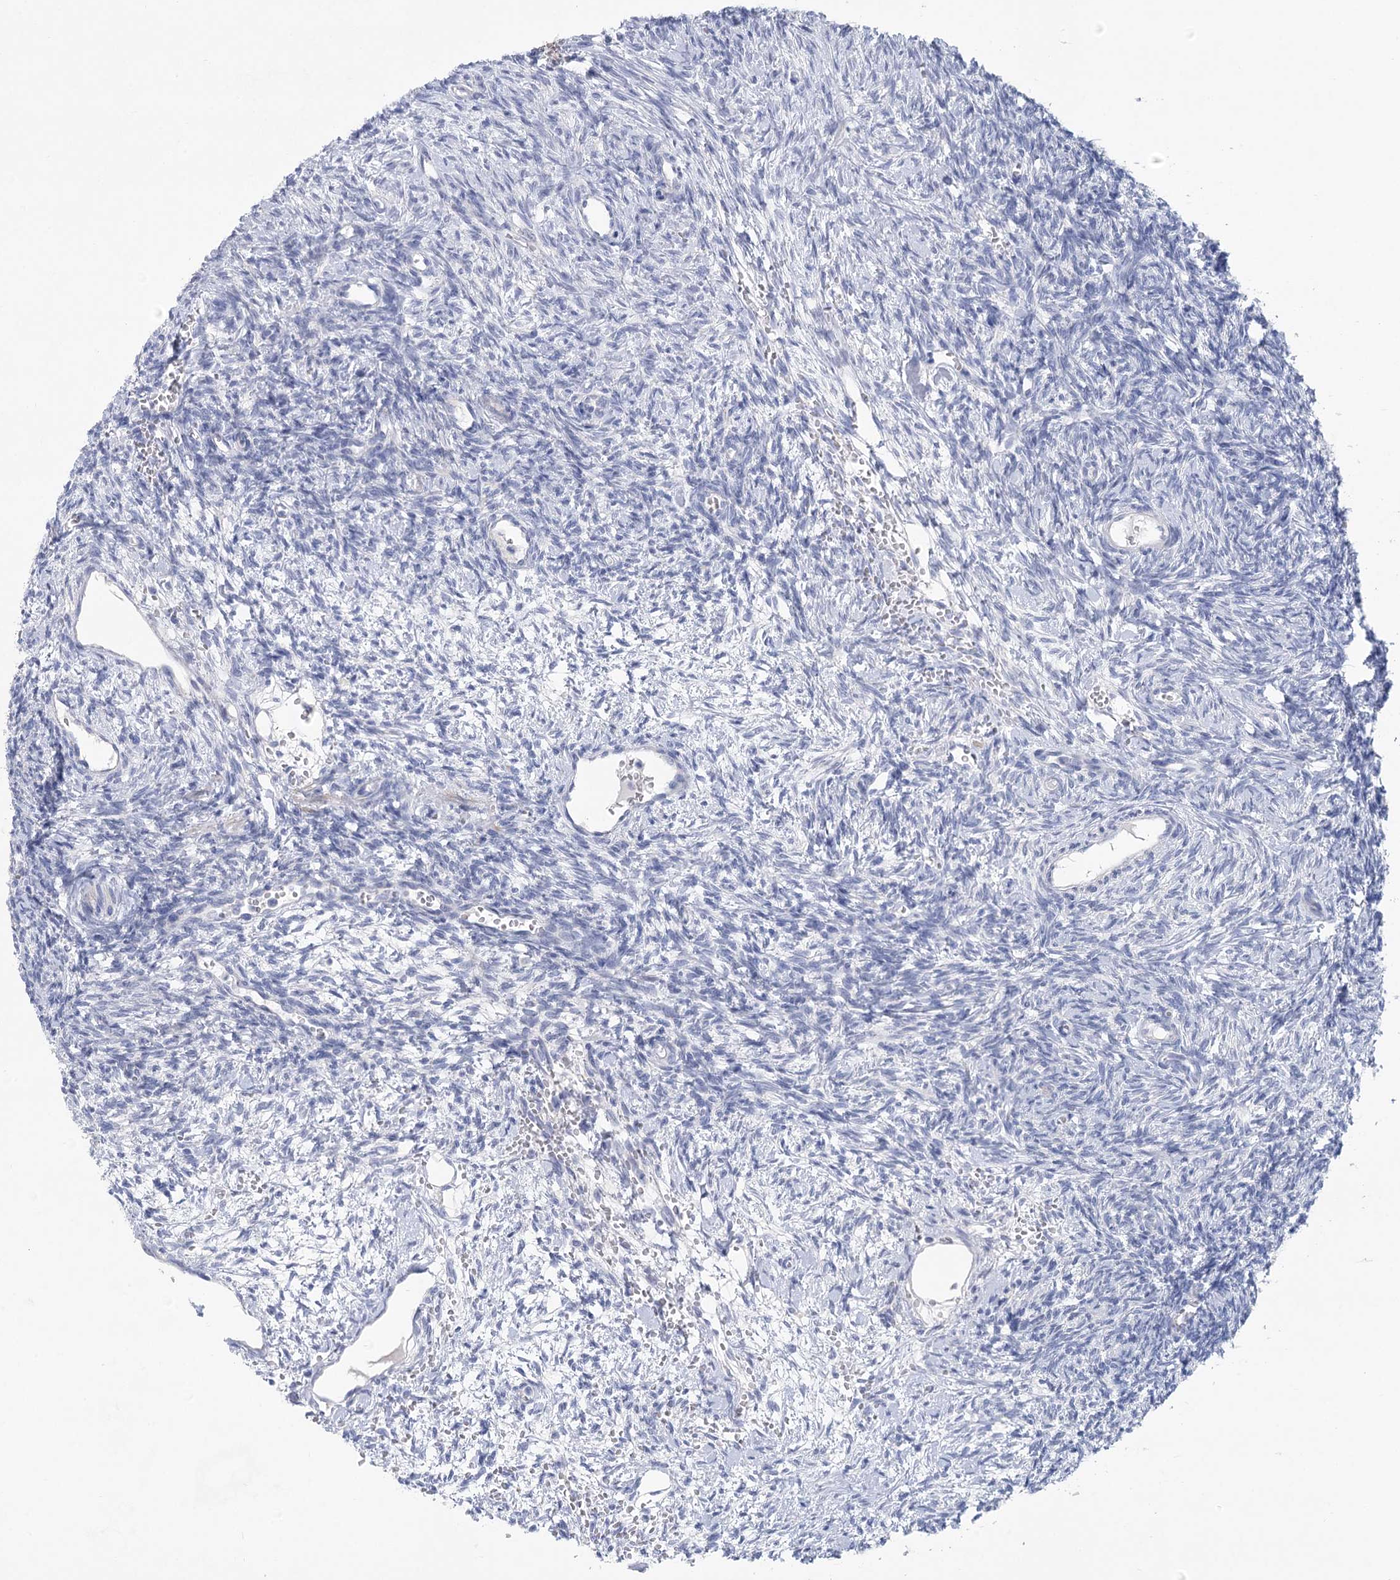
{"staining": {"intensity": "negative", "quantity": "none", "location": "none"}, "tissue": "ovary", "cell_type": "Ovarian stroma cells", "image_type": "normal", "snomed": [{"axis": "morphology", "description": "Normal tissue, NOS"}, {"axis": "topography", "description": "Ovary"}], "caption": "A micrograph of ovary stained for a protein exhibits no brown staining in ovarian stroma cells.", "gene": "WDR74", "patient": {"sex": "female", "age": 39}}